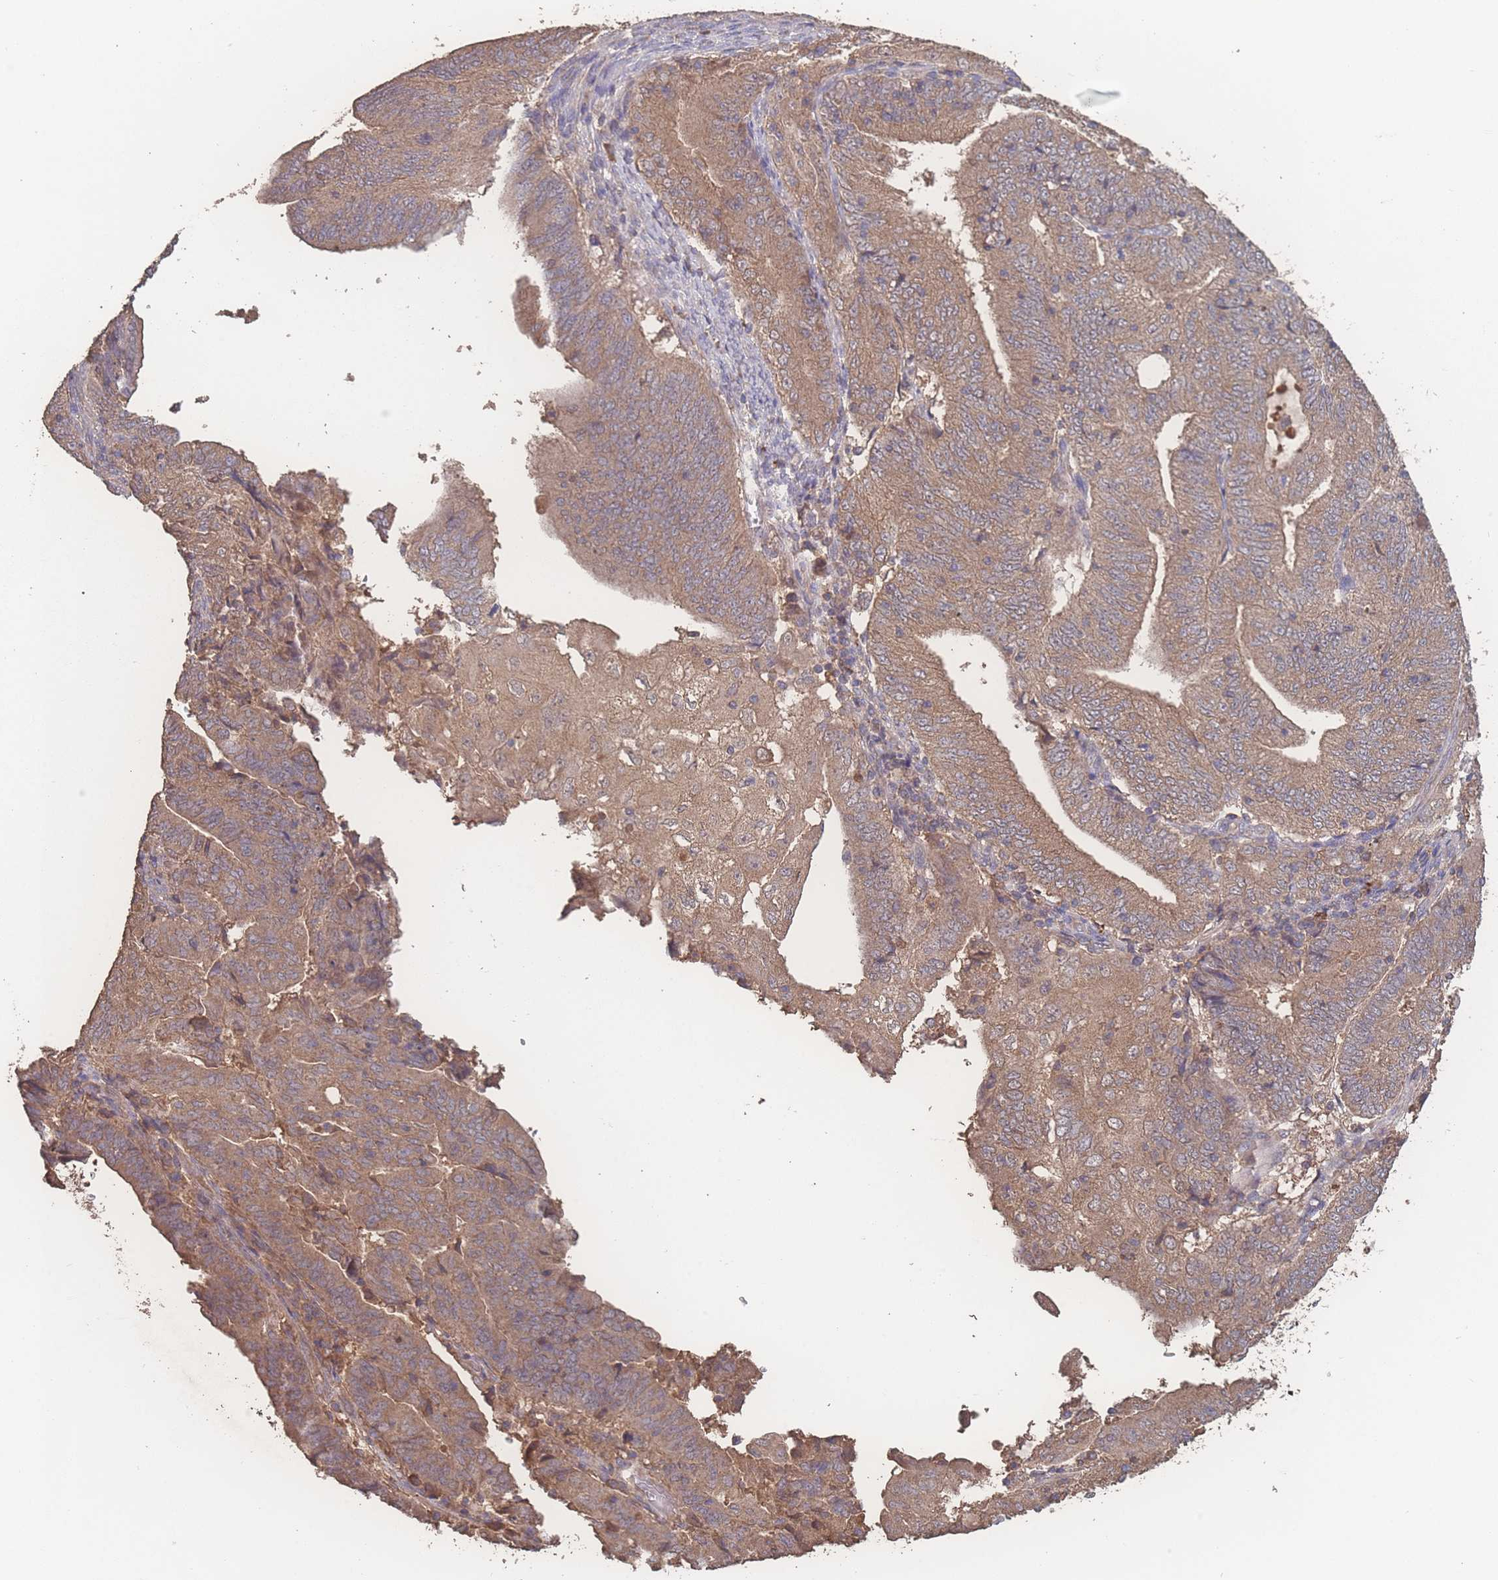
{"staining": {"intensity": "moderate", "quantity": "25%-75%", "location": "cytoplasmic/membranous"}, "tissue": "endometrial cancer", "cell_type": "Tumor cells", "image_type": "cancer", "snomed": [{"axis": "morphology", "description": "Adenocarcinoma, NOS"}, {"axis": "topography", "description": "Endometrium"}], "caption": "Endometrial adenocarcinoma tissue shows moderate cytoplasmic/membranous positivity in about 25%-75% of tumor cells, visualized by immunohistochemistry. (IHC, brightfield microscopy, high magnification).", "gene": "ATXN10", "patient": {"sex": "female", "age": 70}}